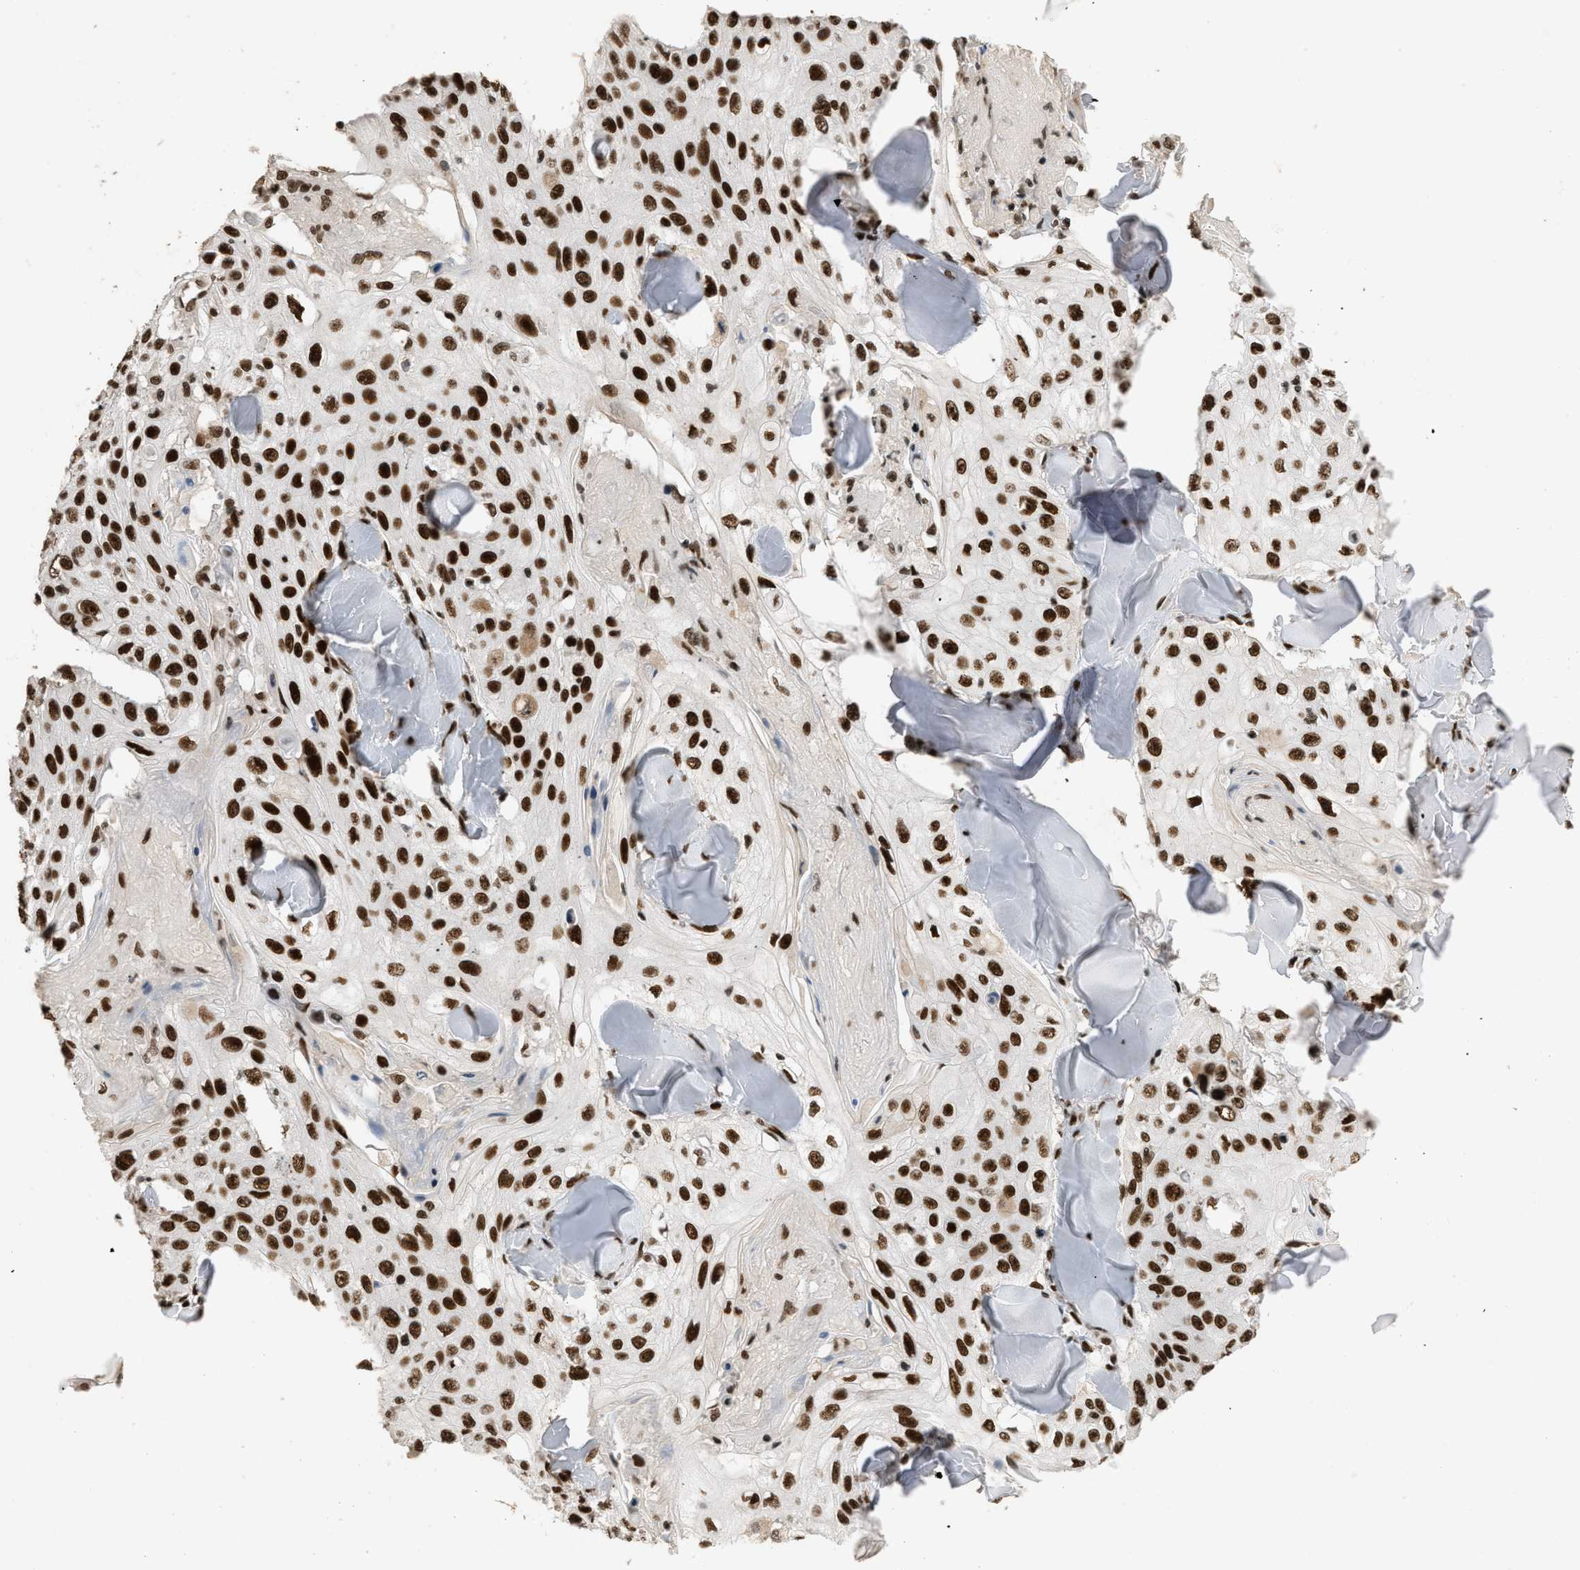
{"staining": {"intensity": "strong", "quantity": ">75%", "location": "nuclear"}, "tissue": "skin cancer", "cell_type": "Tumor cells", "image_type": "cancer", "snomed": [{"axis": "morphology", "description": "Squamous cell carcinoma, NOS"}, {"axis": "topography", "description": "Skin"}], "caption": "Protein expression analysis of squamous cell carcinoma (skin) reveals strong nuclear positivity in approximately >75% of tumor cells. Immunohistochemistry stains the protein in brown and the nuclei are stained blue.", "gene": "SMARCB1", "patient": {"sex": "male", "age": 86}}